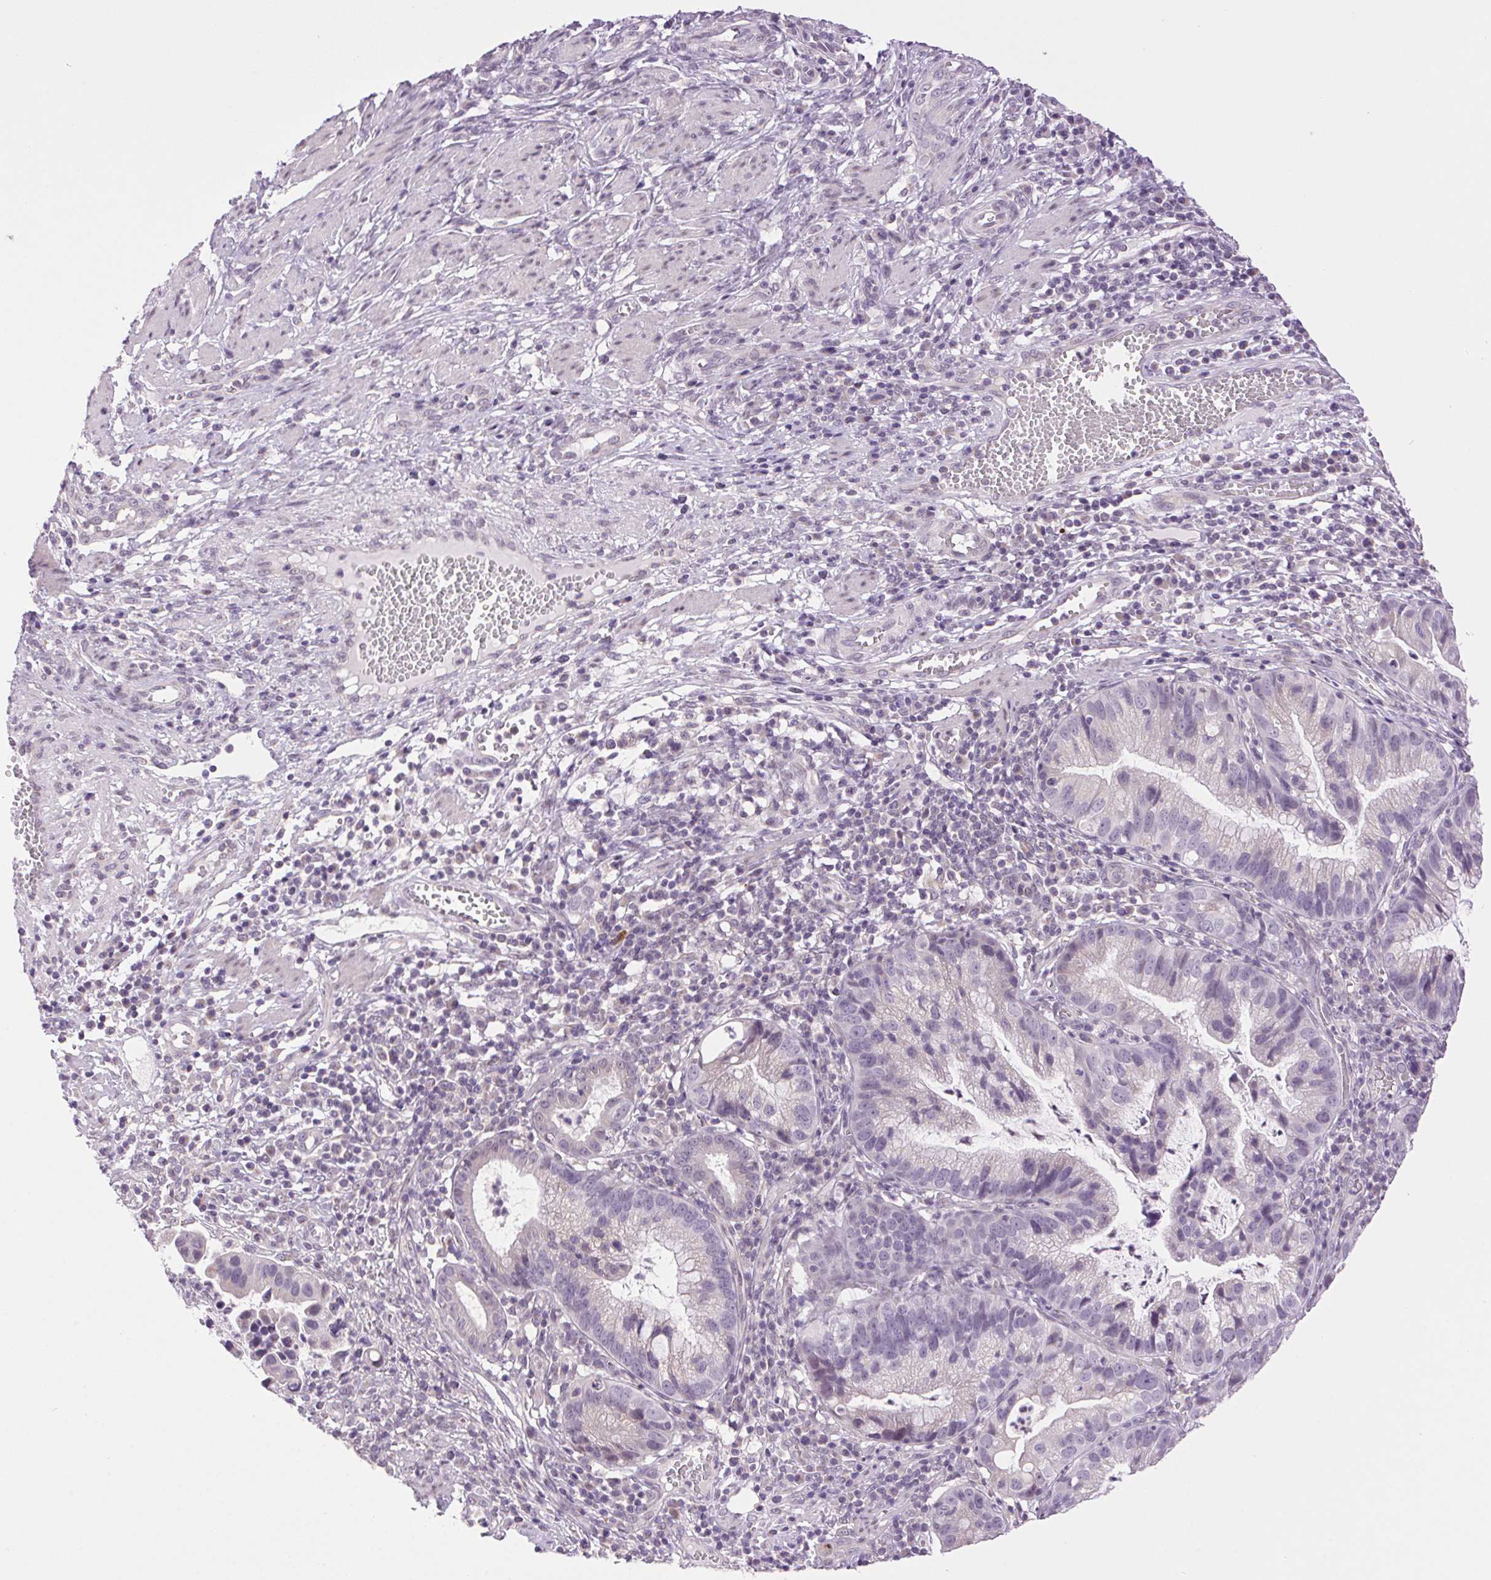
{"staining": {"intensity": "negative", "quantity": "none", "location": "none"}, "tissue": "cervical cancer", "cell_type": "Tumor cells", "image_type": "cancer", "snomed": [{"axis": "morphology", "description": "Adenocarcinoma, NOS"}, {"axis": "topography", "description": "Cervix"}], "caption": "High magnification brightfield microscopy of cervical adenocarcinoma stained with DAB (brown) and counterstained with hematoxylin (blue): tumor cells show no significant positivity. Nuclei are stained in blue.", "gene": "SMIM13", "patient": {"sex": "female", "age": 34}}